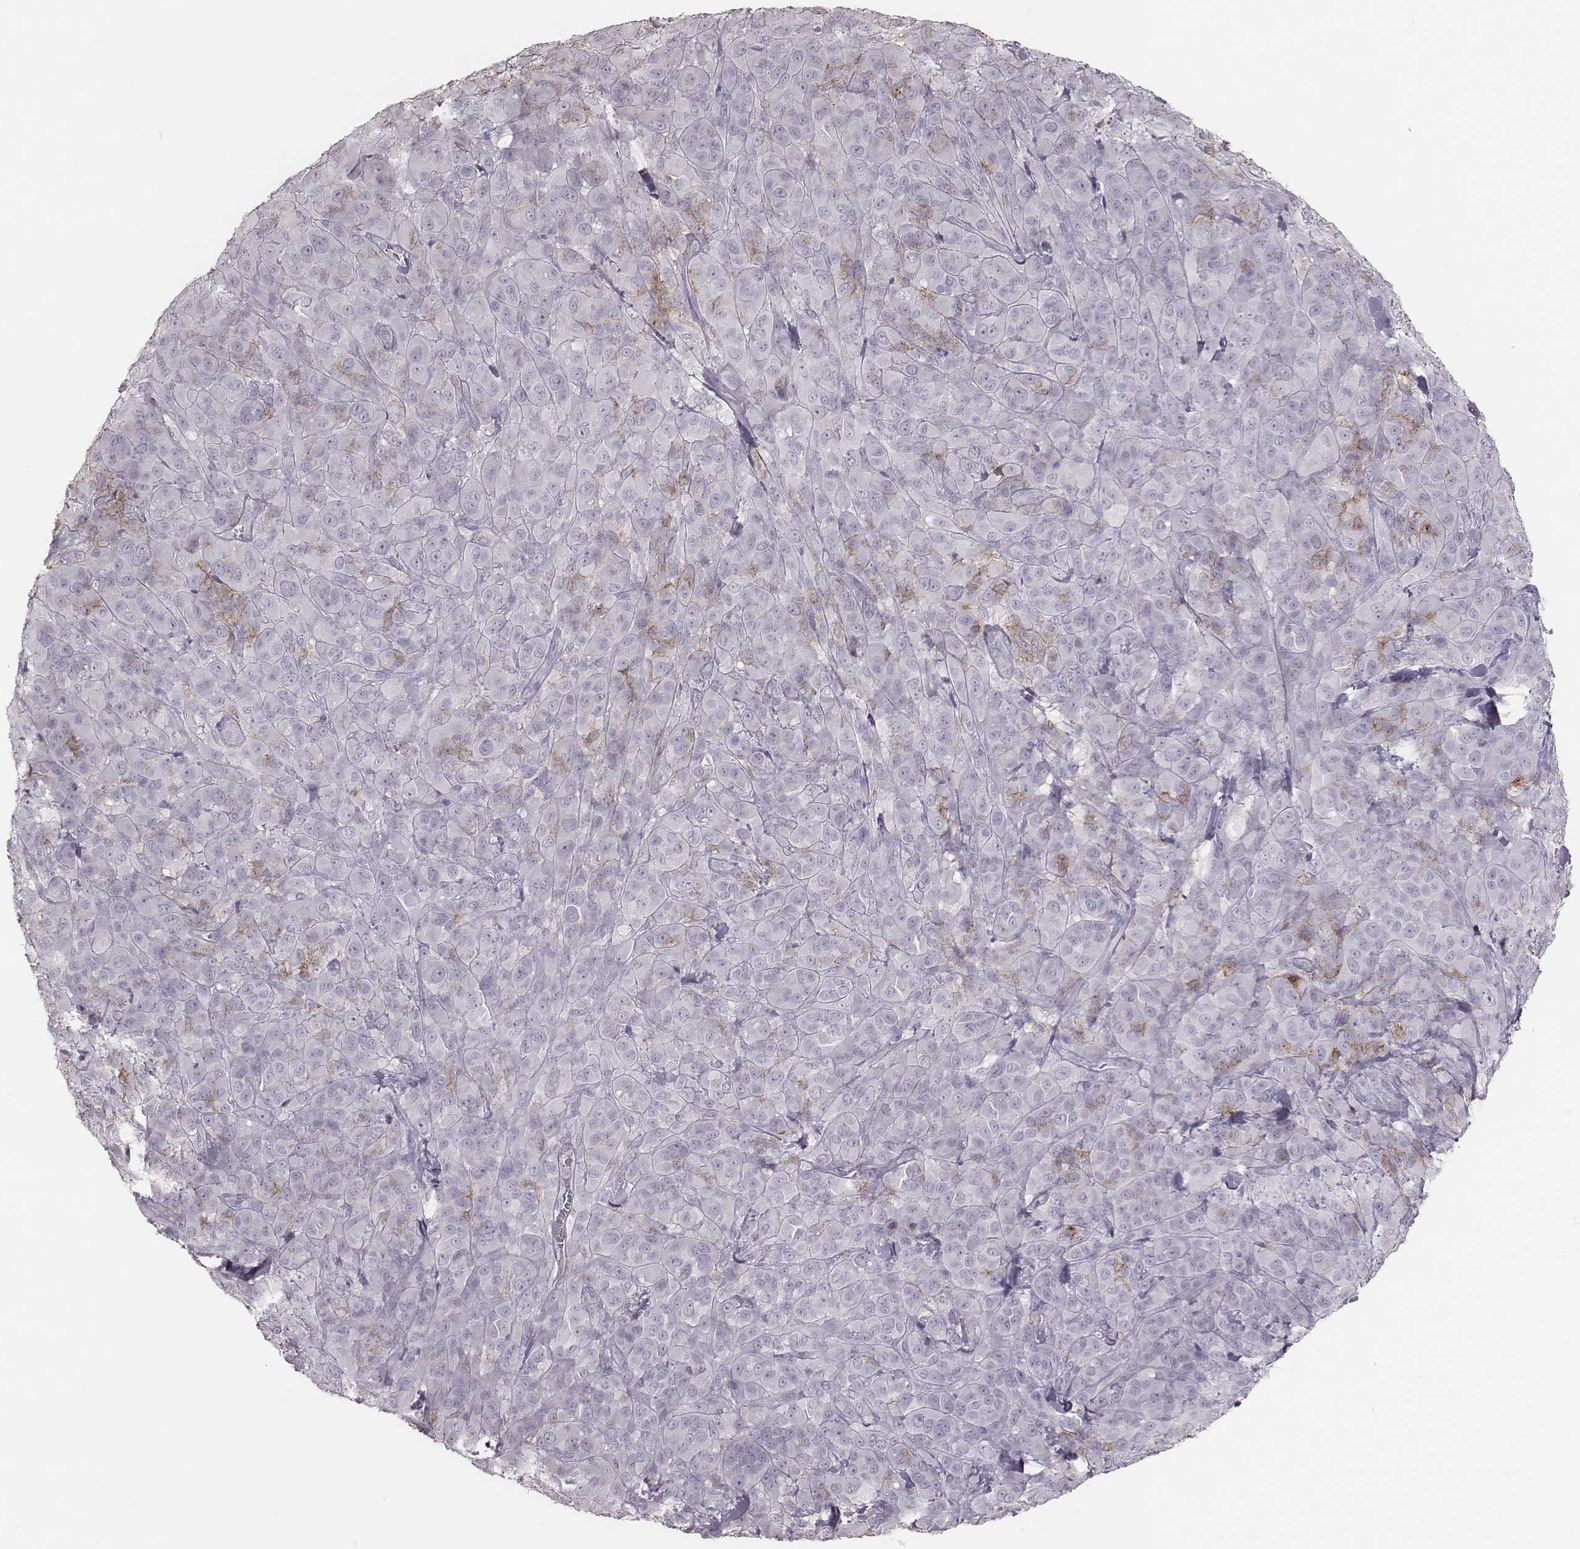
{"staining": {"intensity": "negative", "quantity": "none", "location": "none"}, "tissue": "melanoma", "cell_type": "Tumor cells", "image_type": "cancer", "snomed": [{"axis": "morphology", "description": "Malignant melanoma, NOS"}, {"axis": "topography", "description": "Skin"}], "caption": "Immunohistochemical staining of human malignant melanoma exhibits no significant expression in tumor cells.", "gene": "PDCD1", "patient": {"sex": "female", "age": 87}}